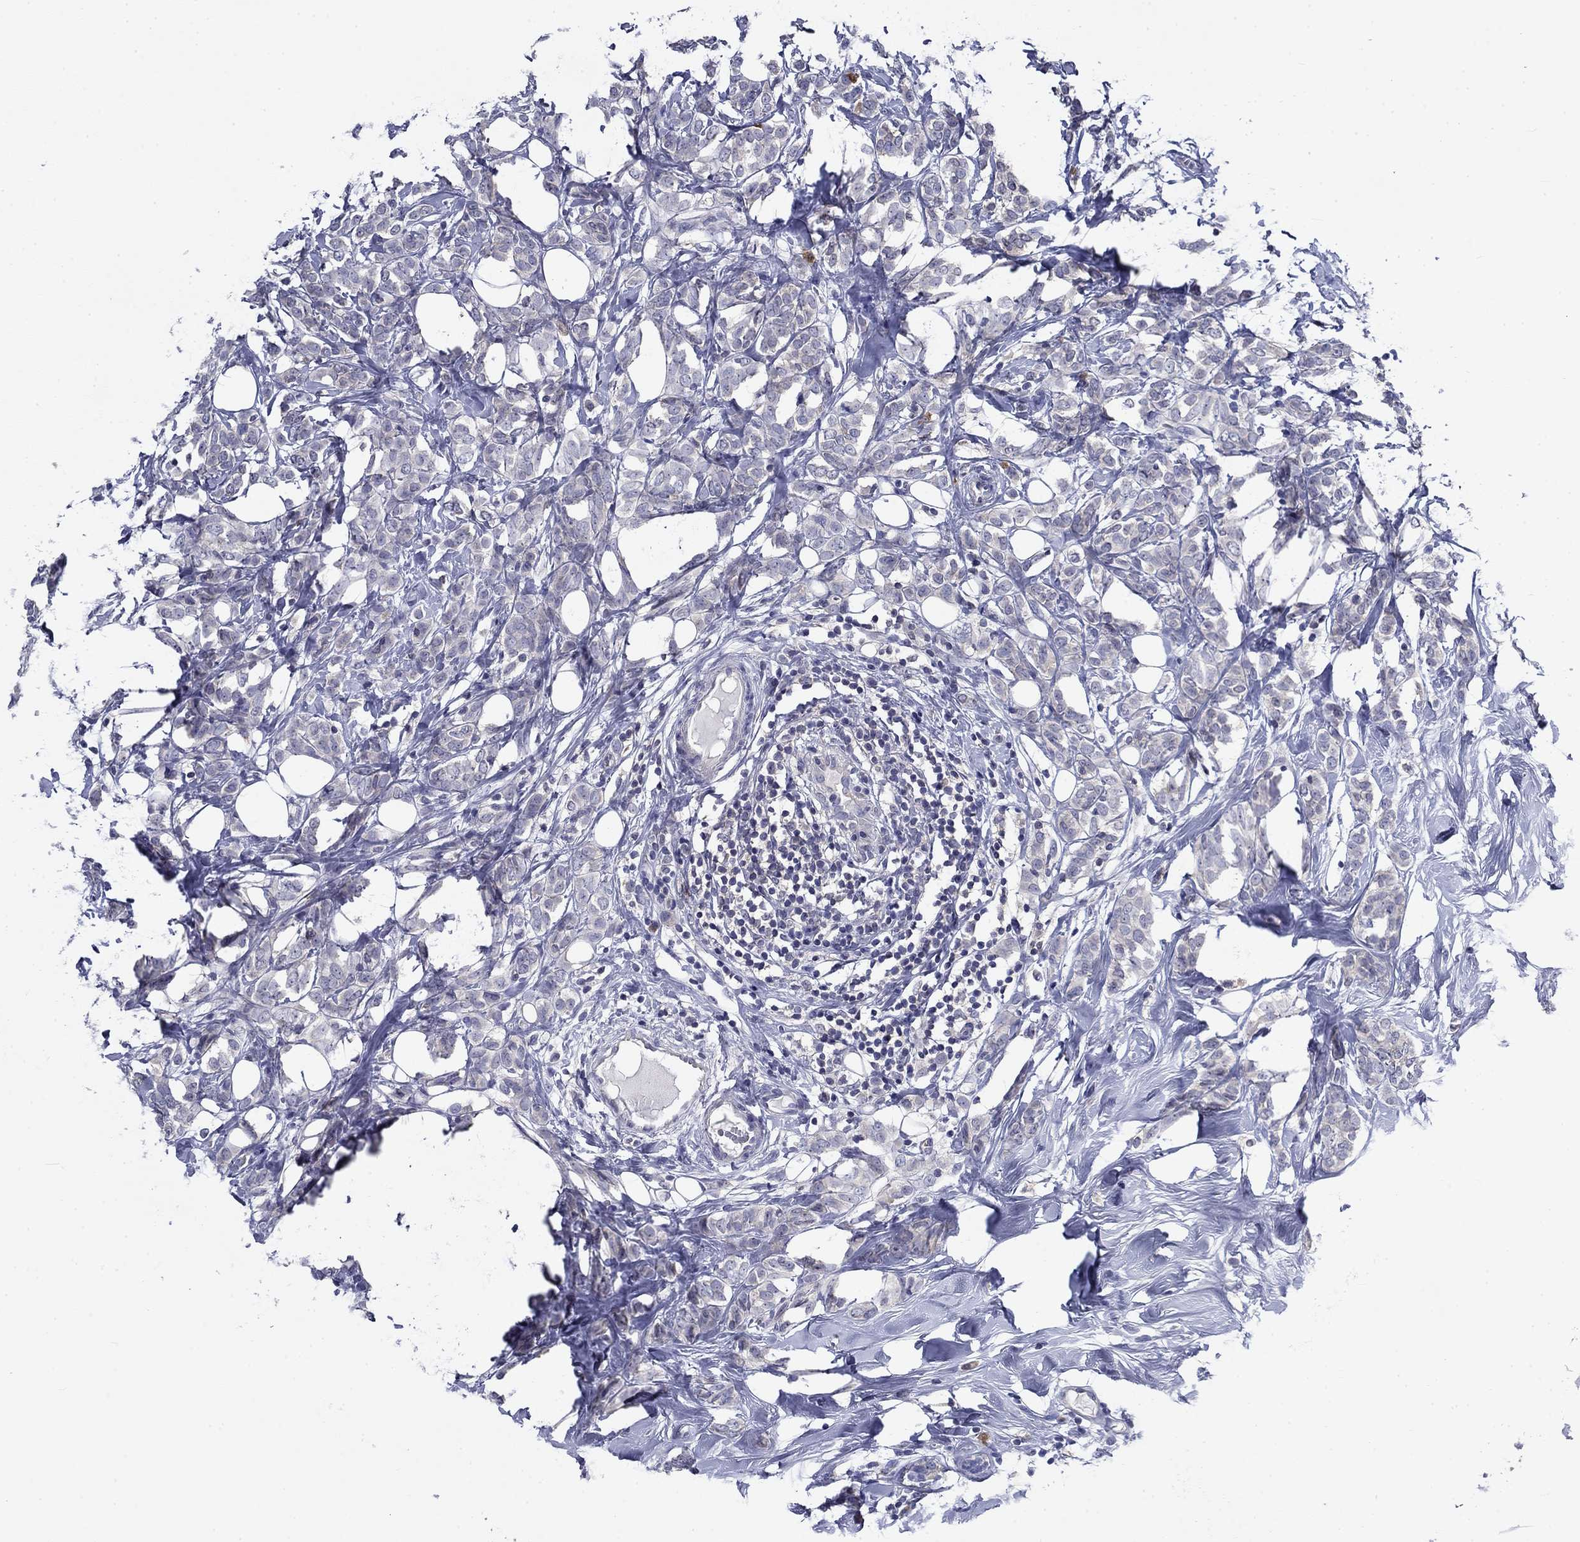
{"staining": {"intensity": "negative", "quantity": "none", "location": "none"}, "tissue": "breast cancer", "cell_type": "Tumor cells", "image_type": "cancer", "snomed": [{"axis": "morphology", "description": "Lobular carcinoma"}, {"axis": "topography", "description": "Breast"}], "caption": "Tumor cells are negative for protein expression in human breast cancer (lobular carcinoma). (Immunohistochemistry (ihc), brightfield microscopy, high magnification).", "gene": "POU2F2", "patient": {"sex": "female", "age": 49}}